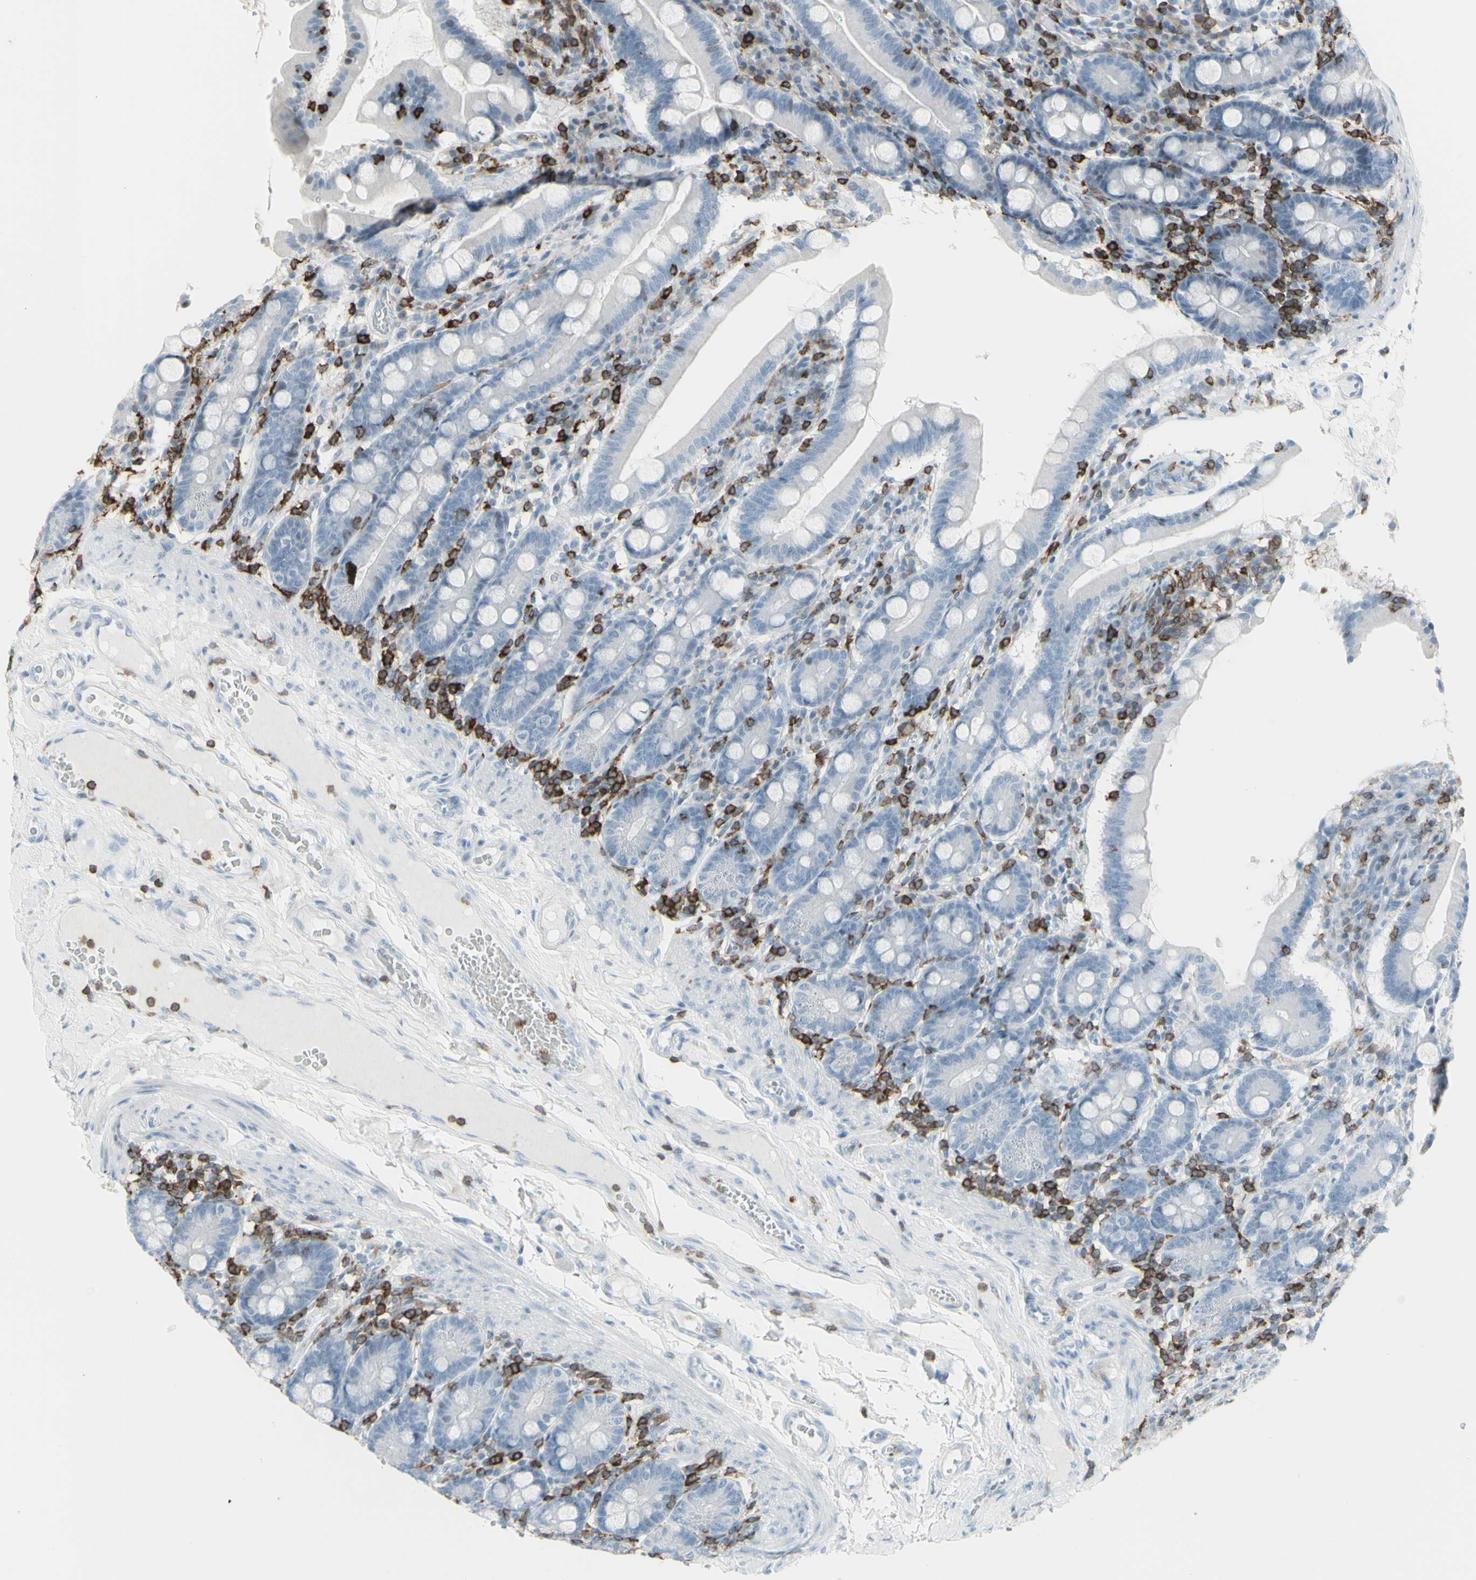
{"staining": {"intensity": "negative", "quantity": "none", "location": "none"}, "tissue": "duodenum", "cell_type": "Glandular cells", "image_type": "normal", "snomed": [{"axis": "morphology", "description": "Normal tissue, NOS"}, {"axis": "topography", "description": "Duodenum"}], "caption": "There is no significant positivity in glandular cells of duodenum. (Brightfield microscopy of DAB IHC at high magnification).", "gene": "NRG1", "patient": {"sex": "male", "age": 50}}